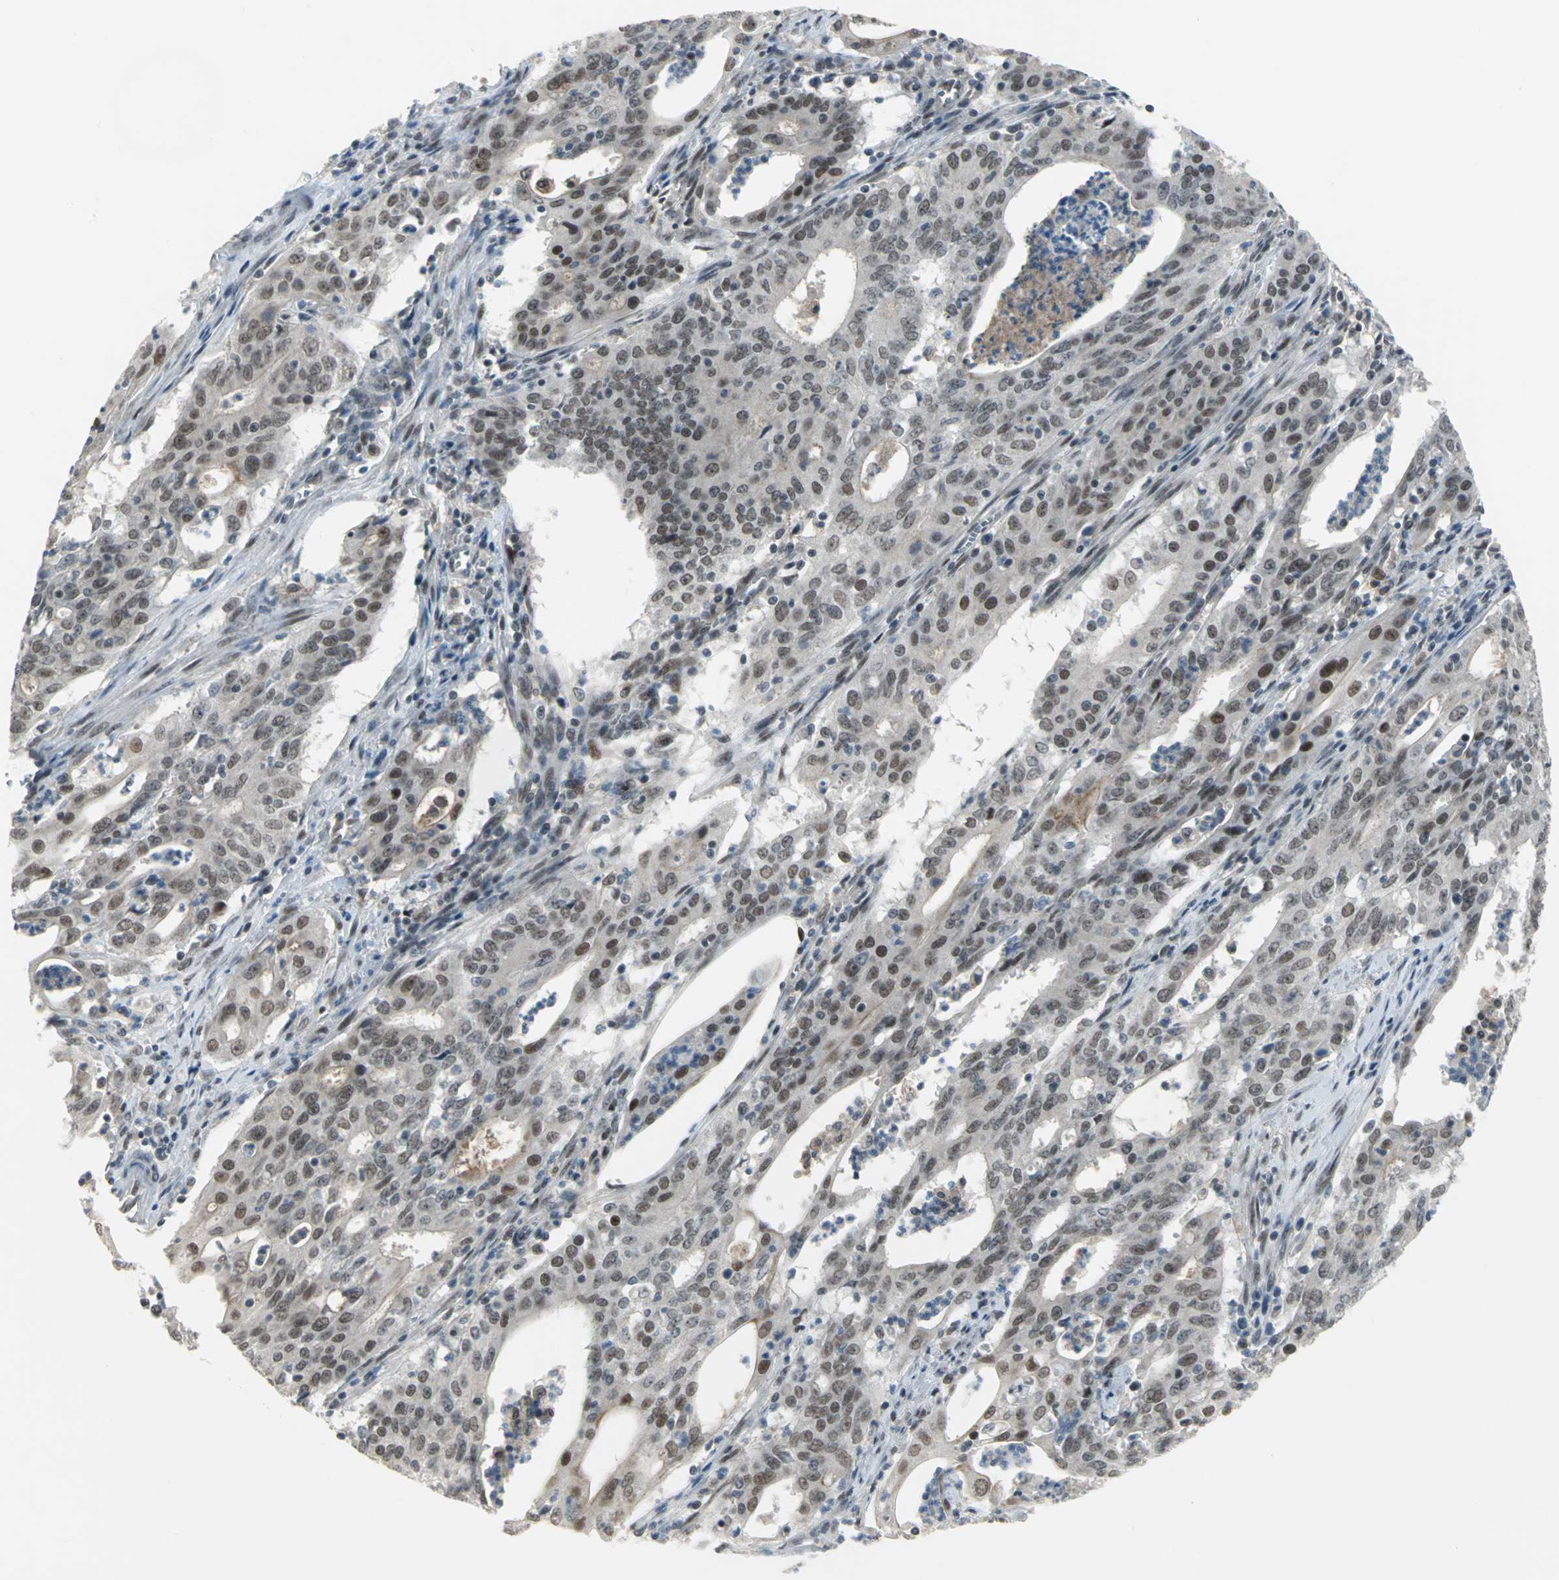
{"staining": {"intensity": "moderate", "quantity": "25%-75%", "location": "nuclear"}, "tissue": "cervical cancer", "cell_type": "Tumor cells", "image_type": "cancer", "snomed": [{"axis": "morphology", "description": "Adenocarcinoma, NOS"}, {"axis": "topography", "description": "Cervix"}], "caption": "Adenocarcinoma (cervical) stained for a protein (brown) reveals moderate nuclear positive staining in about 25%-75% of tumor cells.", "gene": "GLI3", "patient": {"sex": "female", "age": 44}}